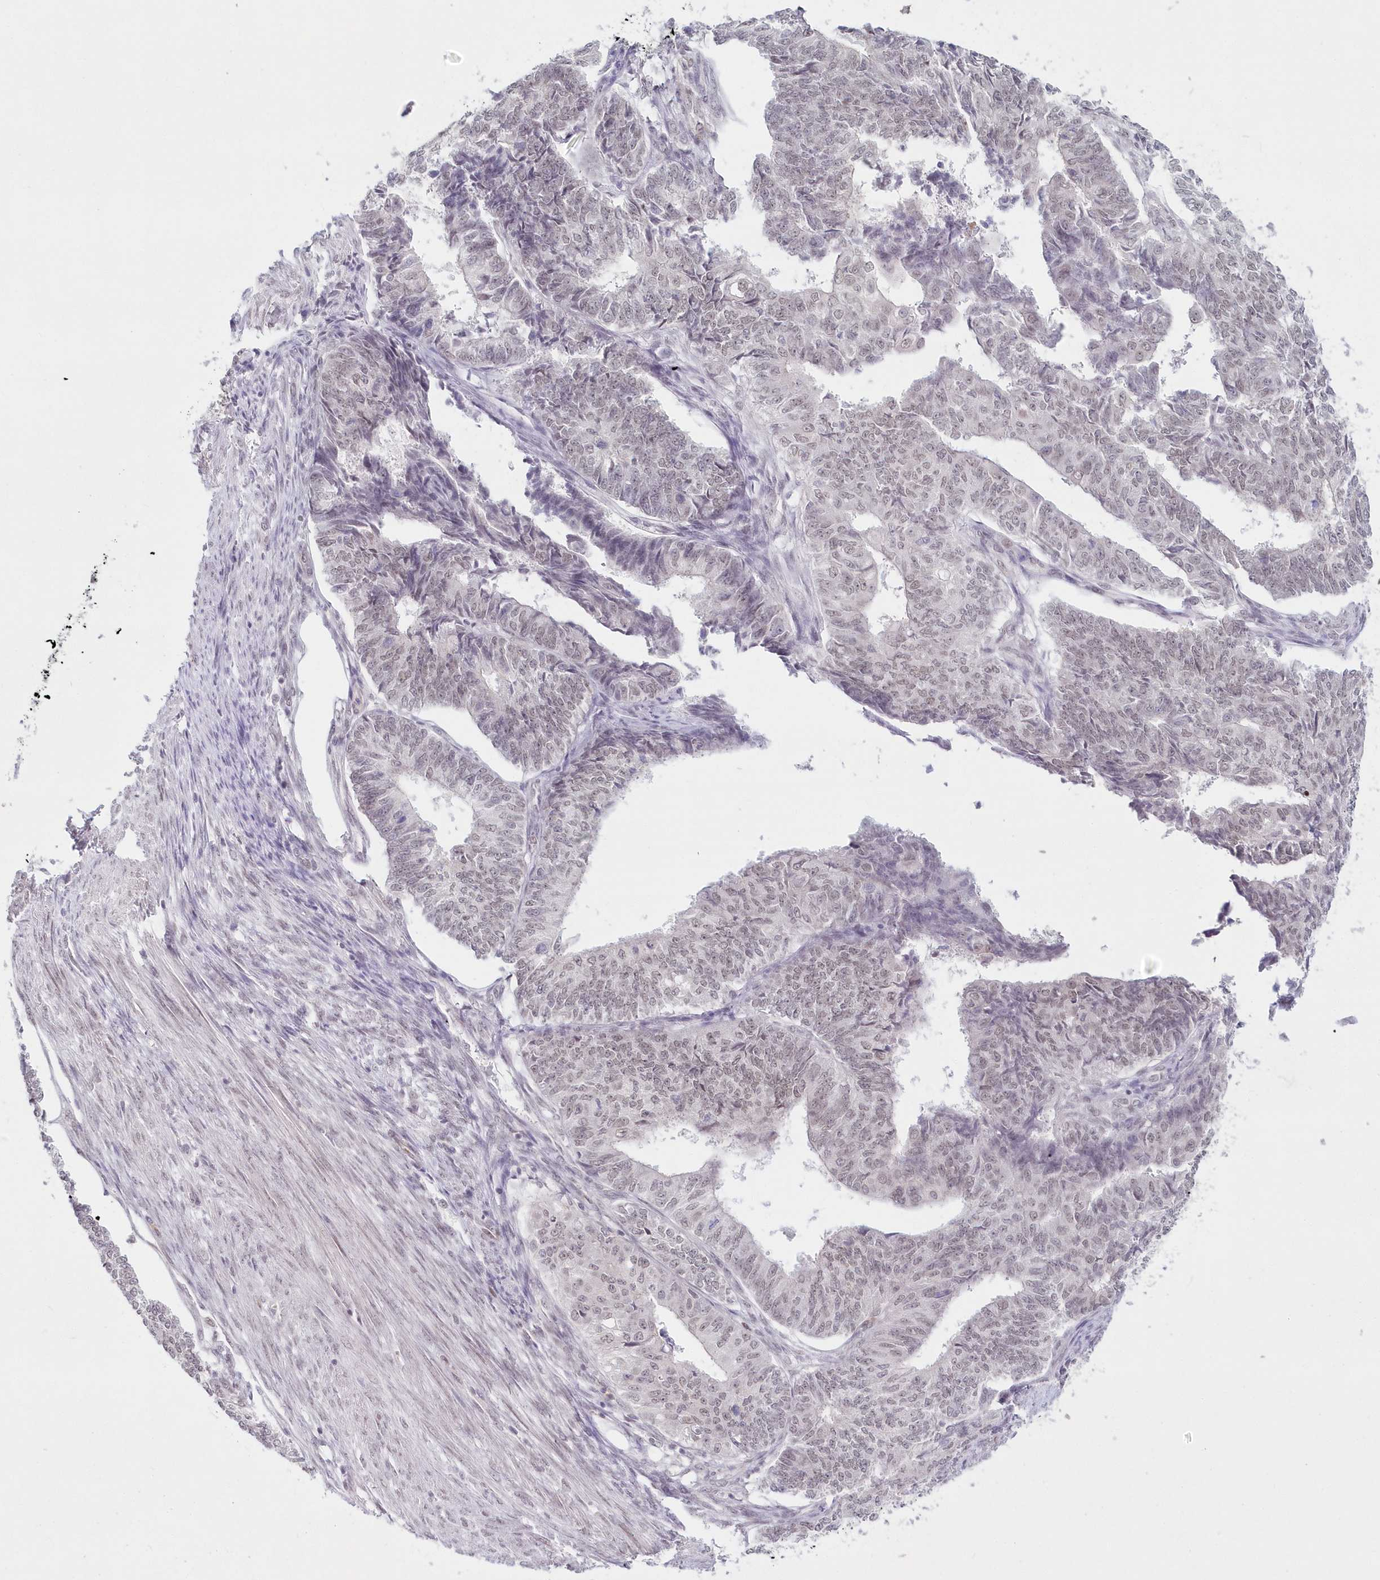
{"staining": {"intensity": "weak", "quantity": ">75%", "location": "nuclear"}, "tissue": "endometrial cancer", "cell_type": "Tumor cells", "image_type": "cancer", "snomed": [{"axis": "morphology", "description": "Adenocarcinoma, NOS"}, {"axis": "topography", "description": "Endometrium"}], "caption": "Endometrial cancer stained with a brown dye displays weak nuclear positive expression in approximately >75% of tumor cells.", "gene": "HYCC2", "patient": {"sex": "female", "age": 32}}